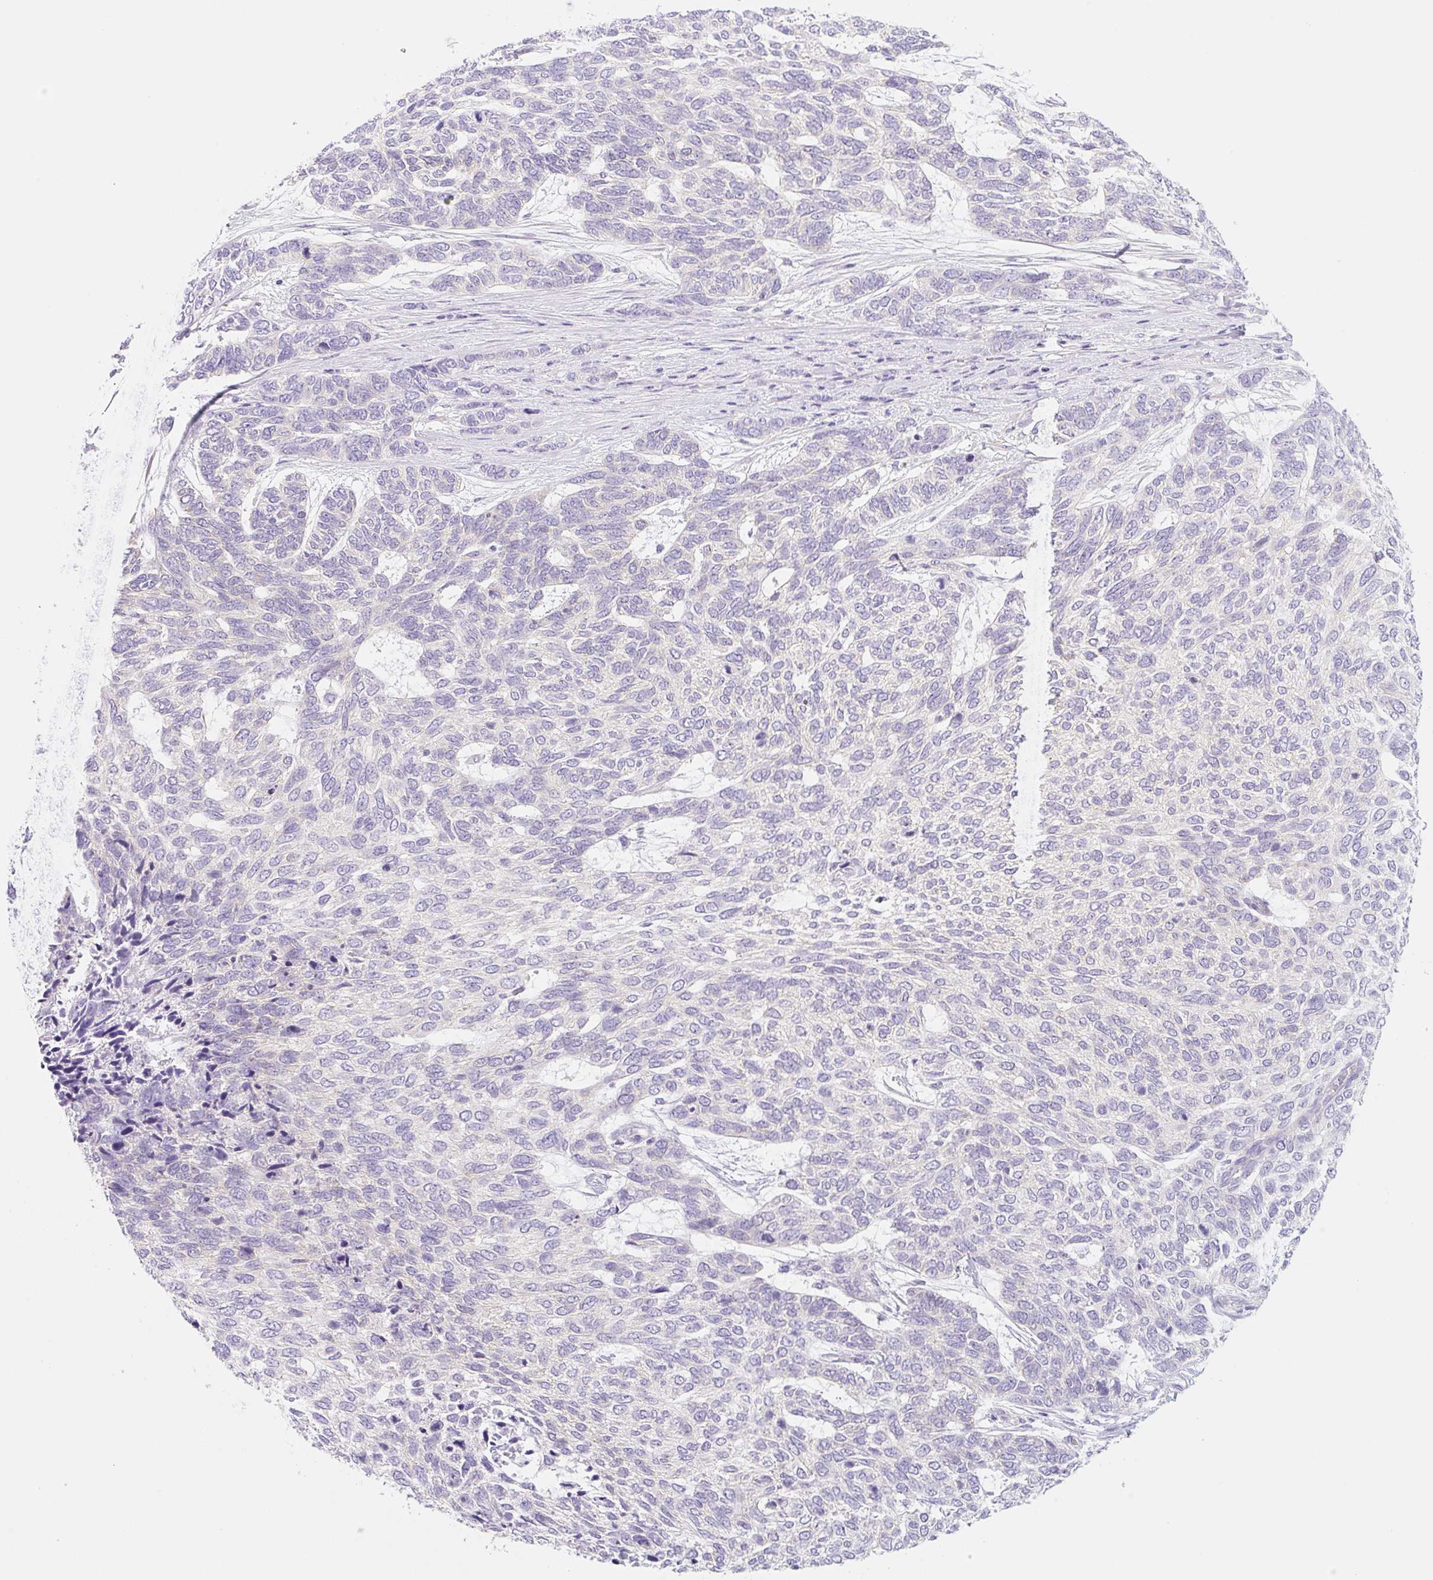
{"staining": {"intensity": "negative", "quantity": "none", "location": "none"}, "tissue": "skin cancer", "cell_type": "Tumor cells", "image_type": "cancer", "snomed": [{"axis": "morphology", "description": "Basal cell carcinoma"}, {"axis": "topography", "description": "Skin"}], "caption": "Immunohistochemistry (IHC) image of skin cancer (basal cell carcinoma) stained for a protein (brown), which shows no staining in tumor cells.", "gene": "LYVE1", "patient": {"sex": "female", "age": 65}}